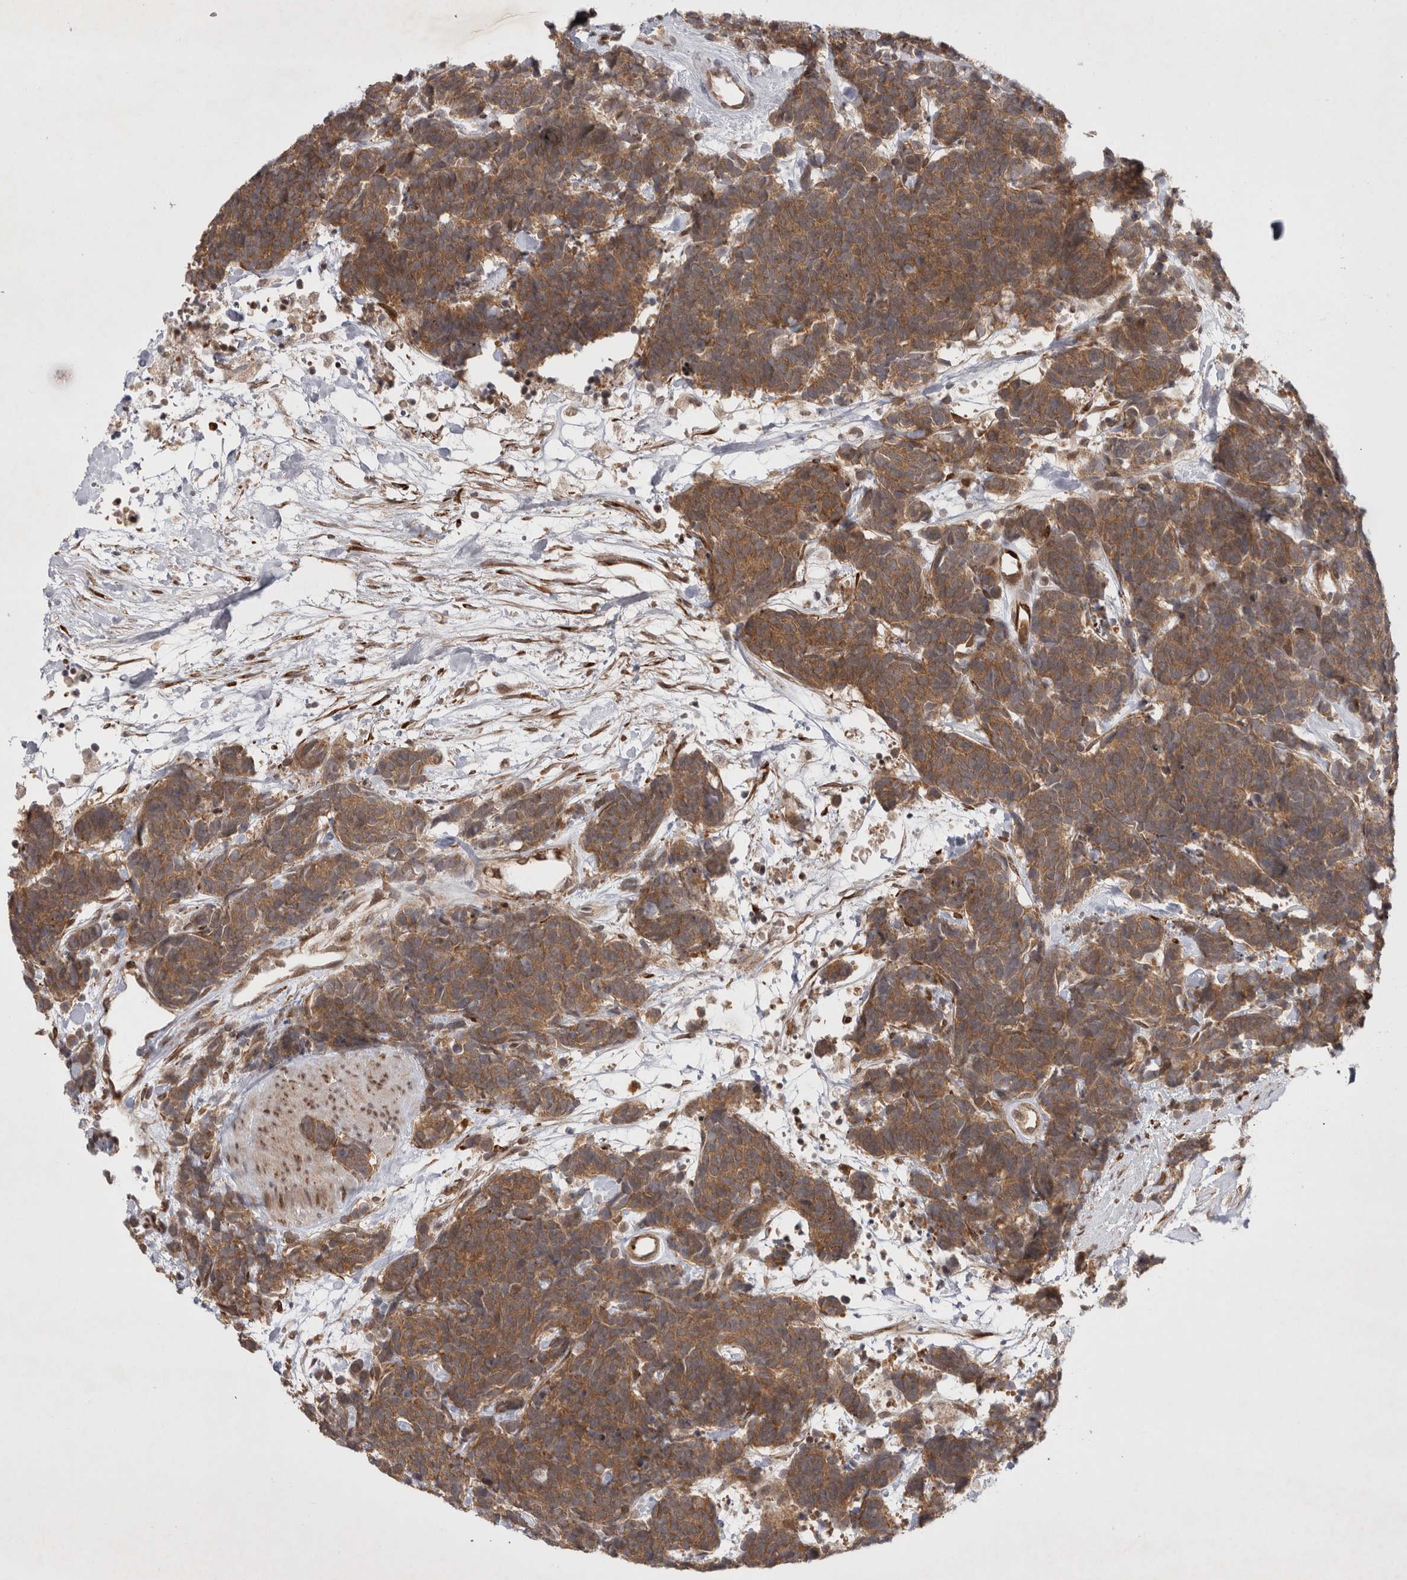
{"staining": {"intensity": "moderate", "quantity": ">75%", "location": "cytoplasmic/membranous"}, "tissue": "carcinoid", "cell_type": "Tumor cells", "image_type": "cancer", "snomed": [{"axis": "morphology", "description": "Carcinoma, NOS"}, {"axis": "morphology", "description": "Carcinoid, malignant, NOS"}, {"axis": "topography", "description": "Urinary bladder"}], "caption": "Human carcinoid stained with a protein marker exhibits moderate staining in tumor cells.", "gene": "ZNF318", "patient": {"sex": "male", "age": 57}}